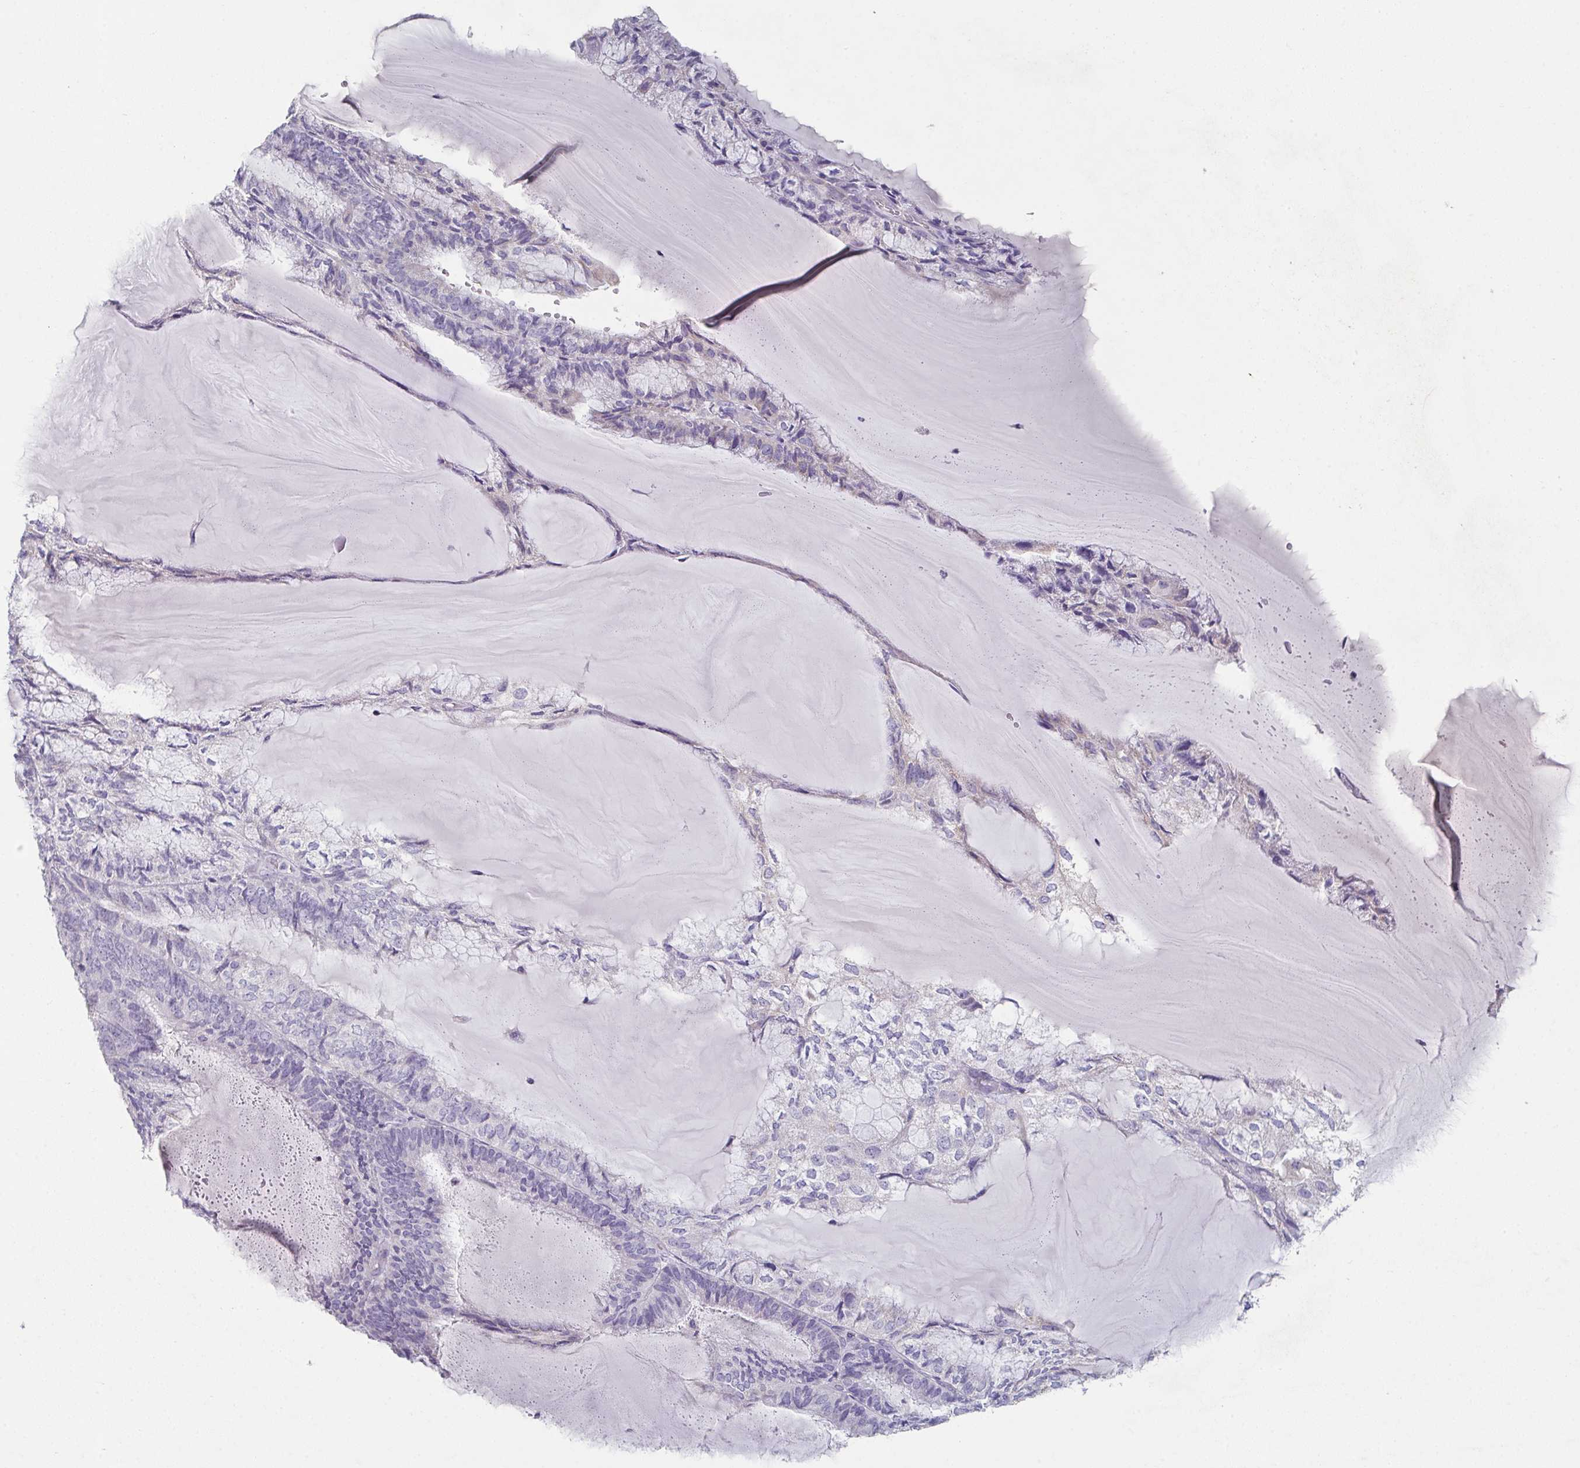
{"staining": {"intensity": "negative", "quantity": "none", "location": "none"}, "tissue": "endometrial cancer", "cell_type": "Tumor cells", "image_type": "cancer", "snomed": [{"axis": "morphology", "description": "Adenocarcinoma, NOS"}, {"axis": "topography", "description": "Endometrium"}], "caption": "Endometrial adenocarcinoma stained for a protein using immunohistochemistry (IHC) reveals no staining tumor cells.", "gene": "ADAM21", "patient": {"sex": "female", "age": 81}}